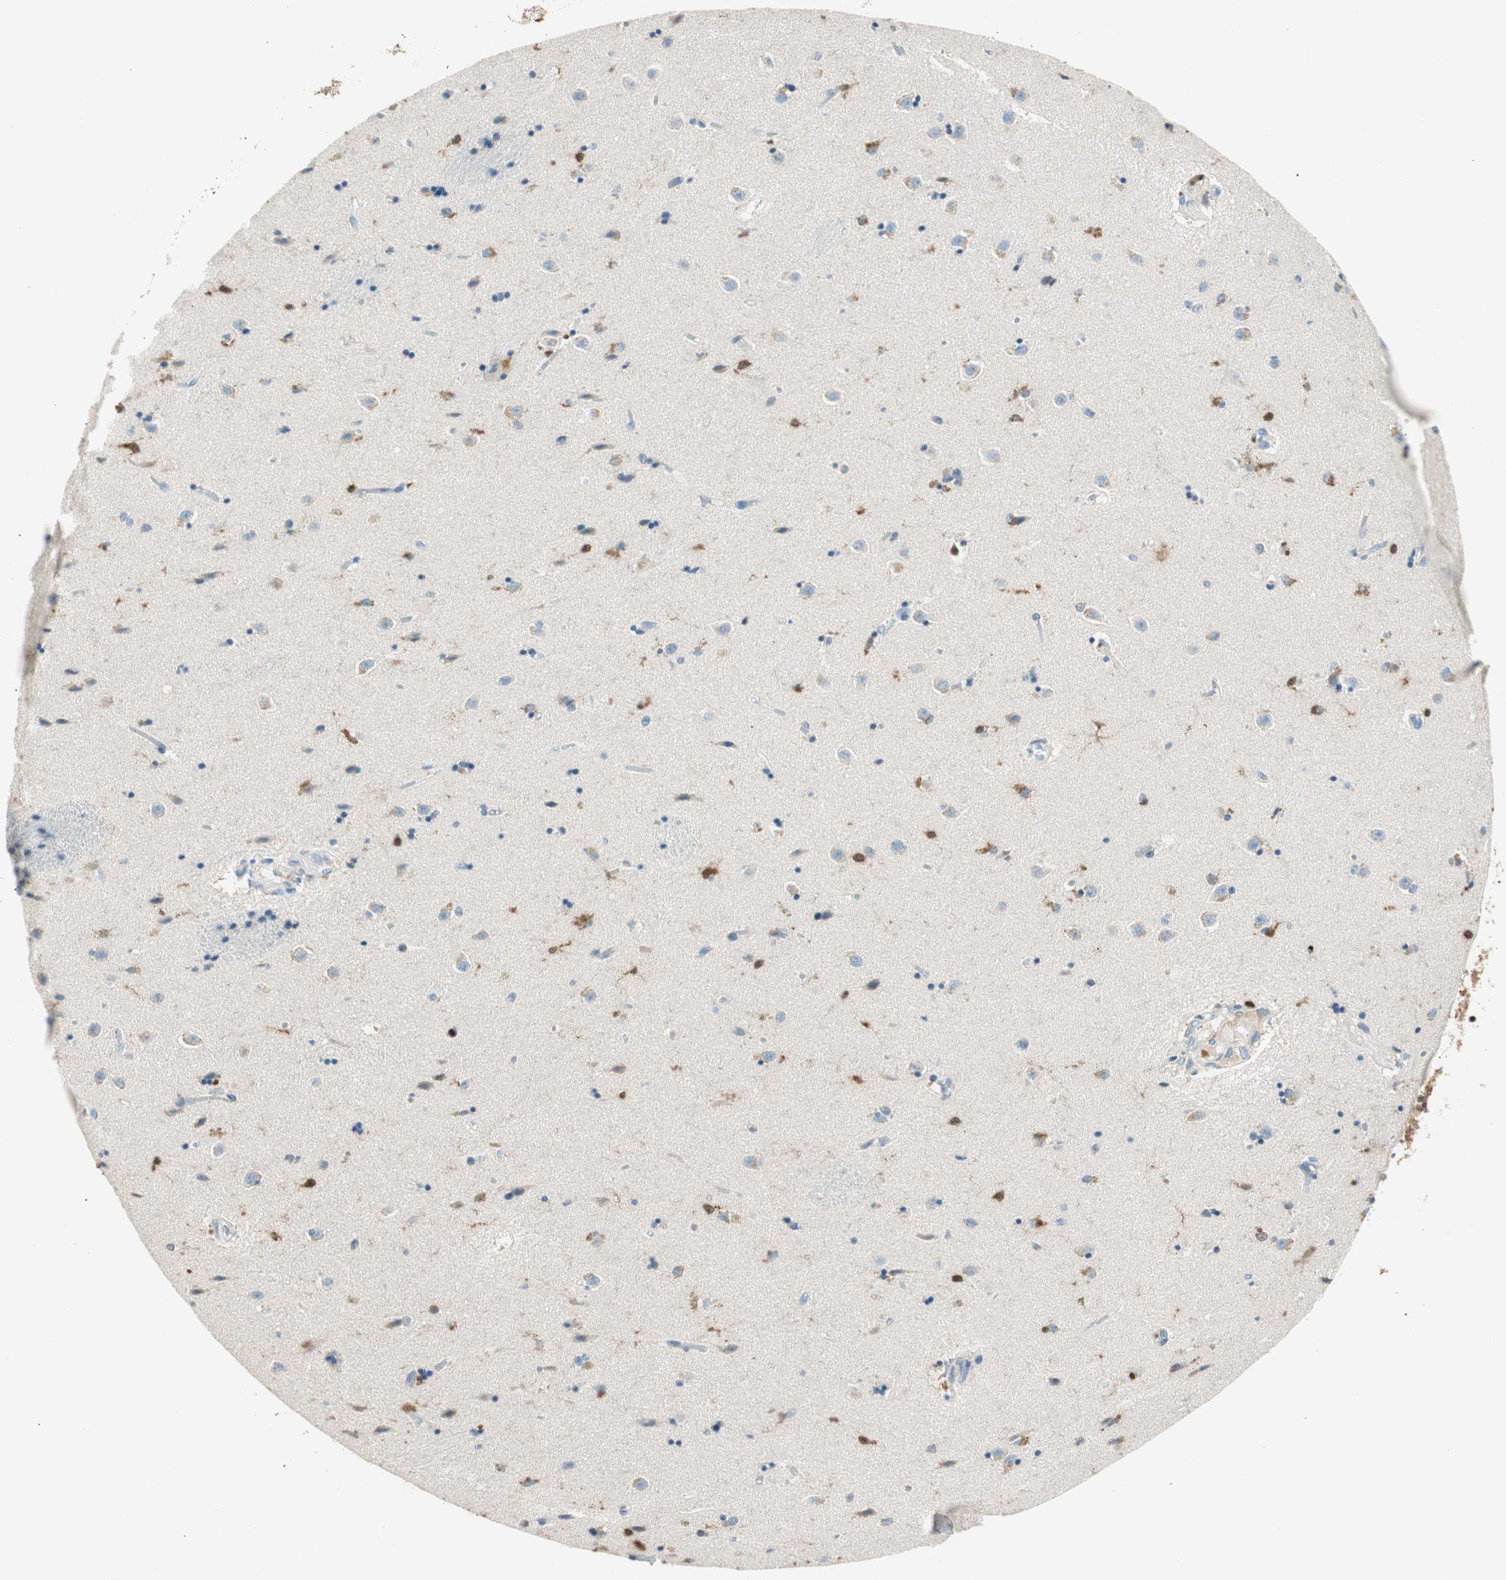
{"staining": {"intensity": "strong", "quantity": "<25%", "location": "cytoplasmic/membranous,nuclear"}, "tissue": "caudate", "cell_type": "Glial cells", "image_type": "normal", "snomed": [{"axis": "morphology", "description": "Normal tissue, NOS"}, {"axis": "topography", "description": "Lateral ventricle wall"}], "caption": "IHC (DAB (3,3'-diaminobenzidine)) staining of normal human caudate displays strong cytoplasmic/membranous,nuclear protein positivity in approximately <25% of glial cells. (Stains: DAB (3,3'-diaminobenzidine) in brown, nuclei in blue, Microscopy: brightfield microscopy at high magnification).", "gene": "COTL1", "patient": {"sex": "female", "age": 54}}